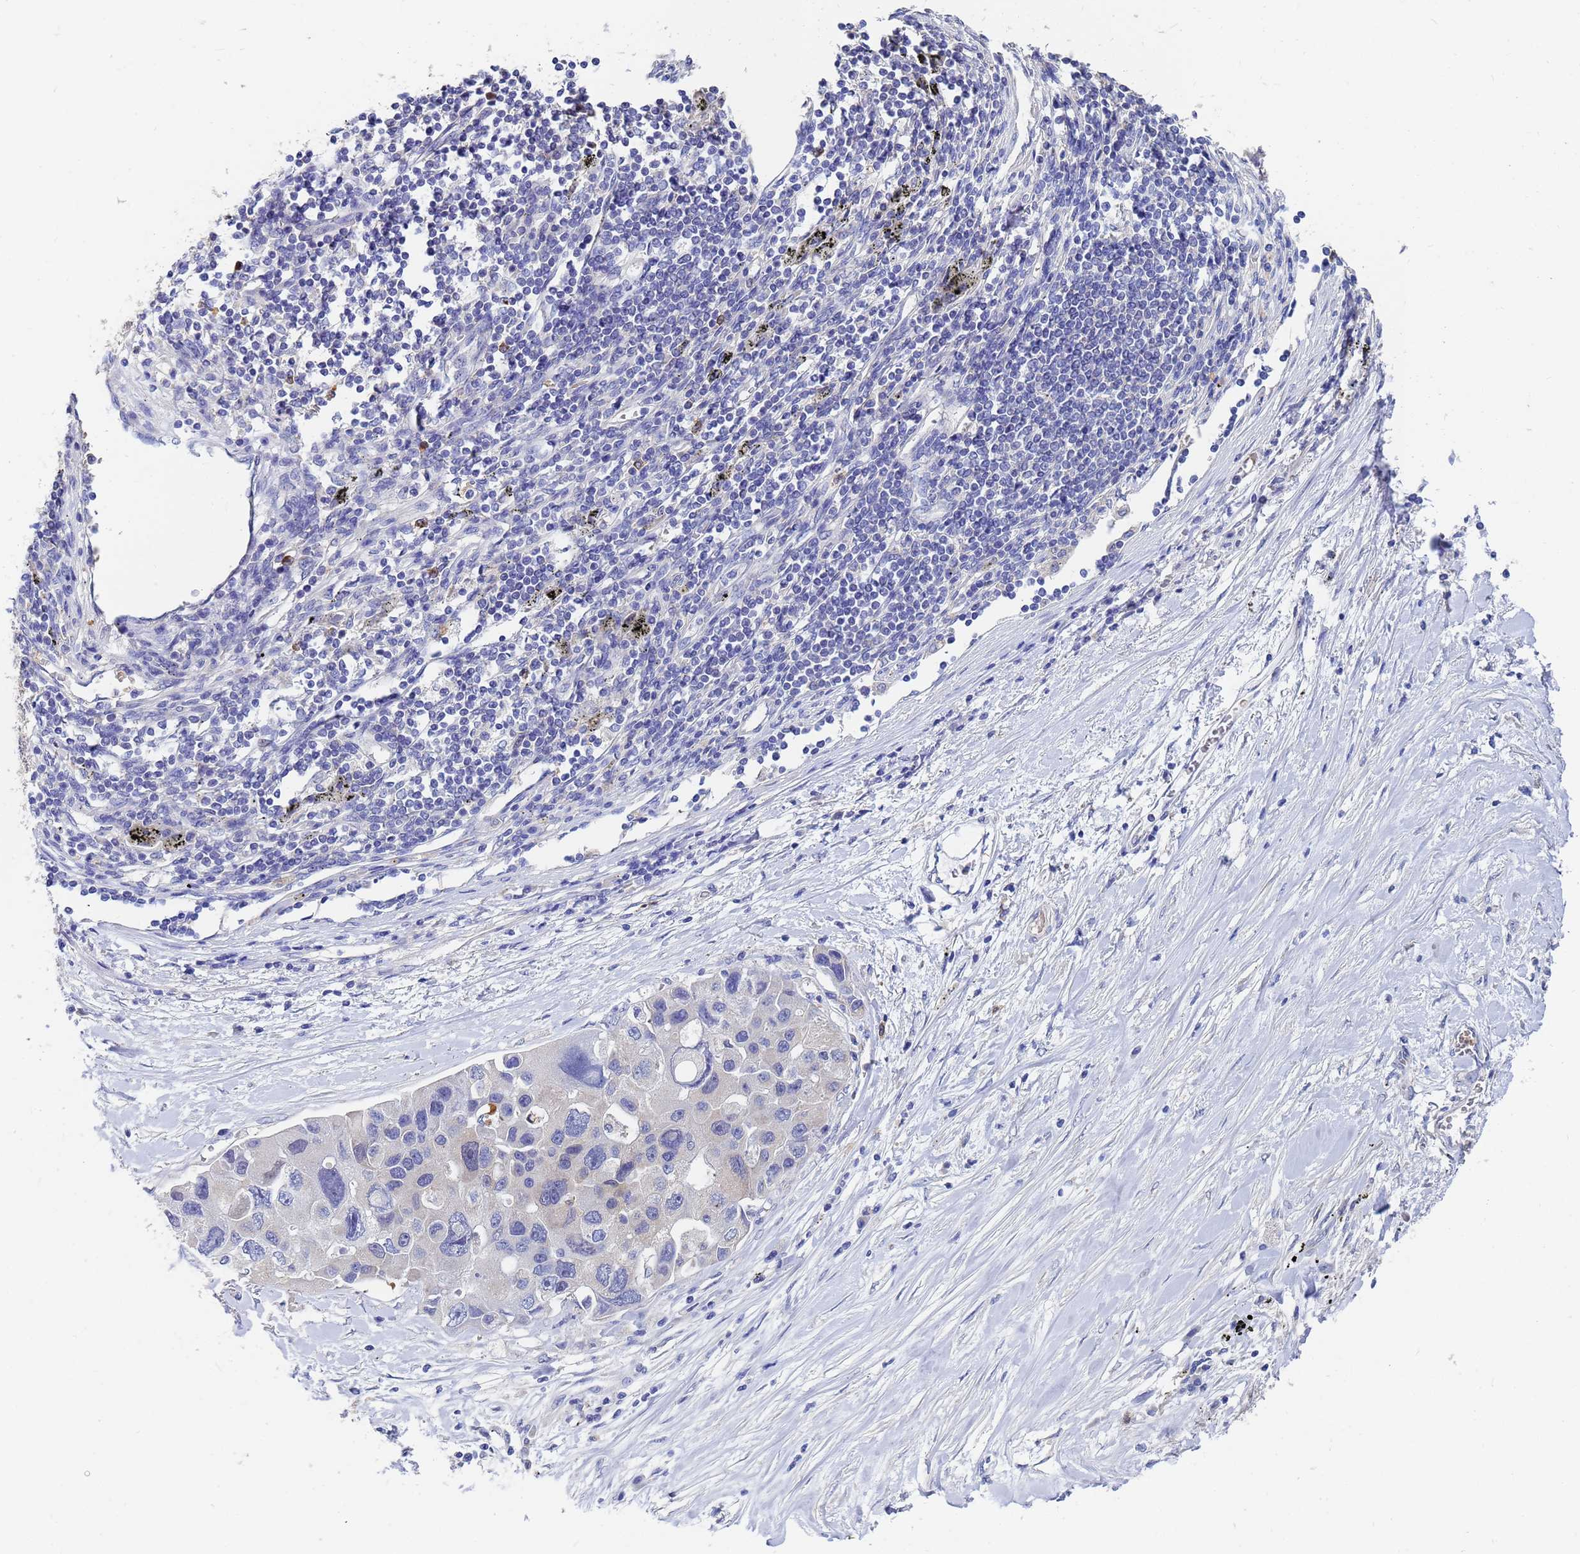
{"staining": {"intensity": "negative", "quantity": "none", "location": "none"}, "tissue": "lung cancer", "cell_type": "Tumor cells", "image_type": "cancer", "snomed": [{"axis": "morphology", "description": "Adenocarcinoma, NOS"}, {"axis": "topography", "description": "Lung"}], "caption": "There is no significant staining in tumor cells of adenocarcinoma (lung).", "gene": "TTLL11", "patient": {"sex": "female", "age": 54}}